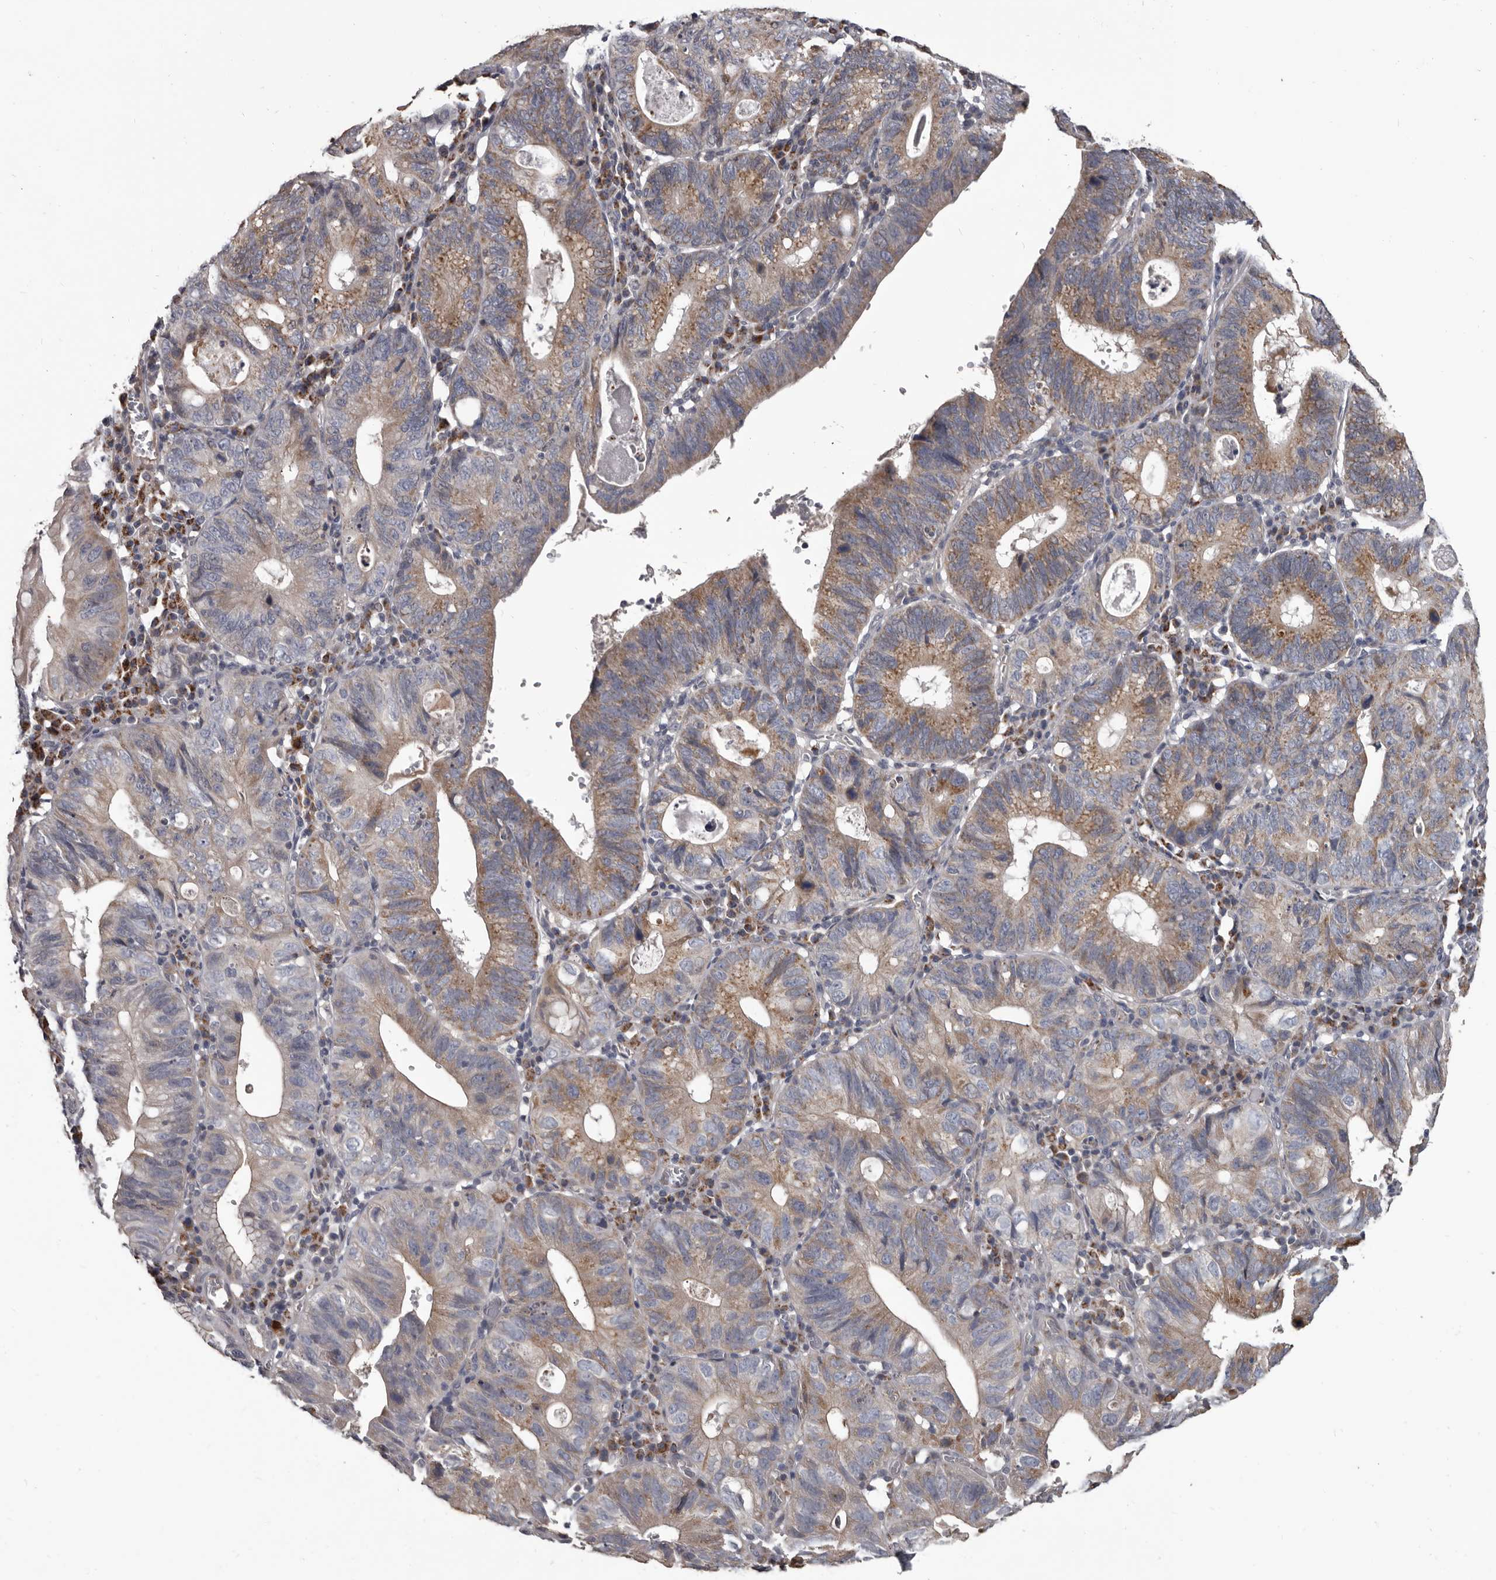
{"staining": {"intensity": "weak", "quantity": ">75%", "location": "cytoplasmic/membranous"}, "tissue": "stomach cancer", "cell_type": "Tumor cells", "image_type": "cancer", "snomed": [{"axis": "morphology", "description": "Adenocarcinoma, NOS"}, {"axis": "topography", "description": "Stomach"}], "caption": "A photomicrograph showing weak cytoplasmic/membranous expression in about >75% of tumor cells in stomach cancer (adenocarcinoma), as visualized by brown immunohistochemical staining.", "gene": "ALDH5A1", "patient": {"sex": "male", "age": 59}}